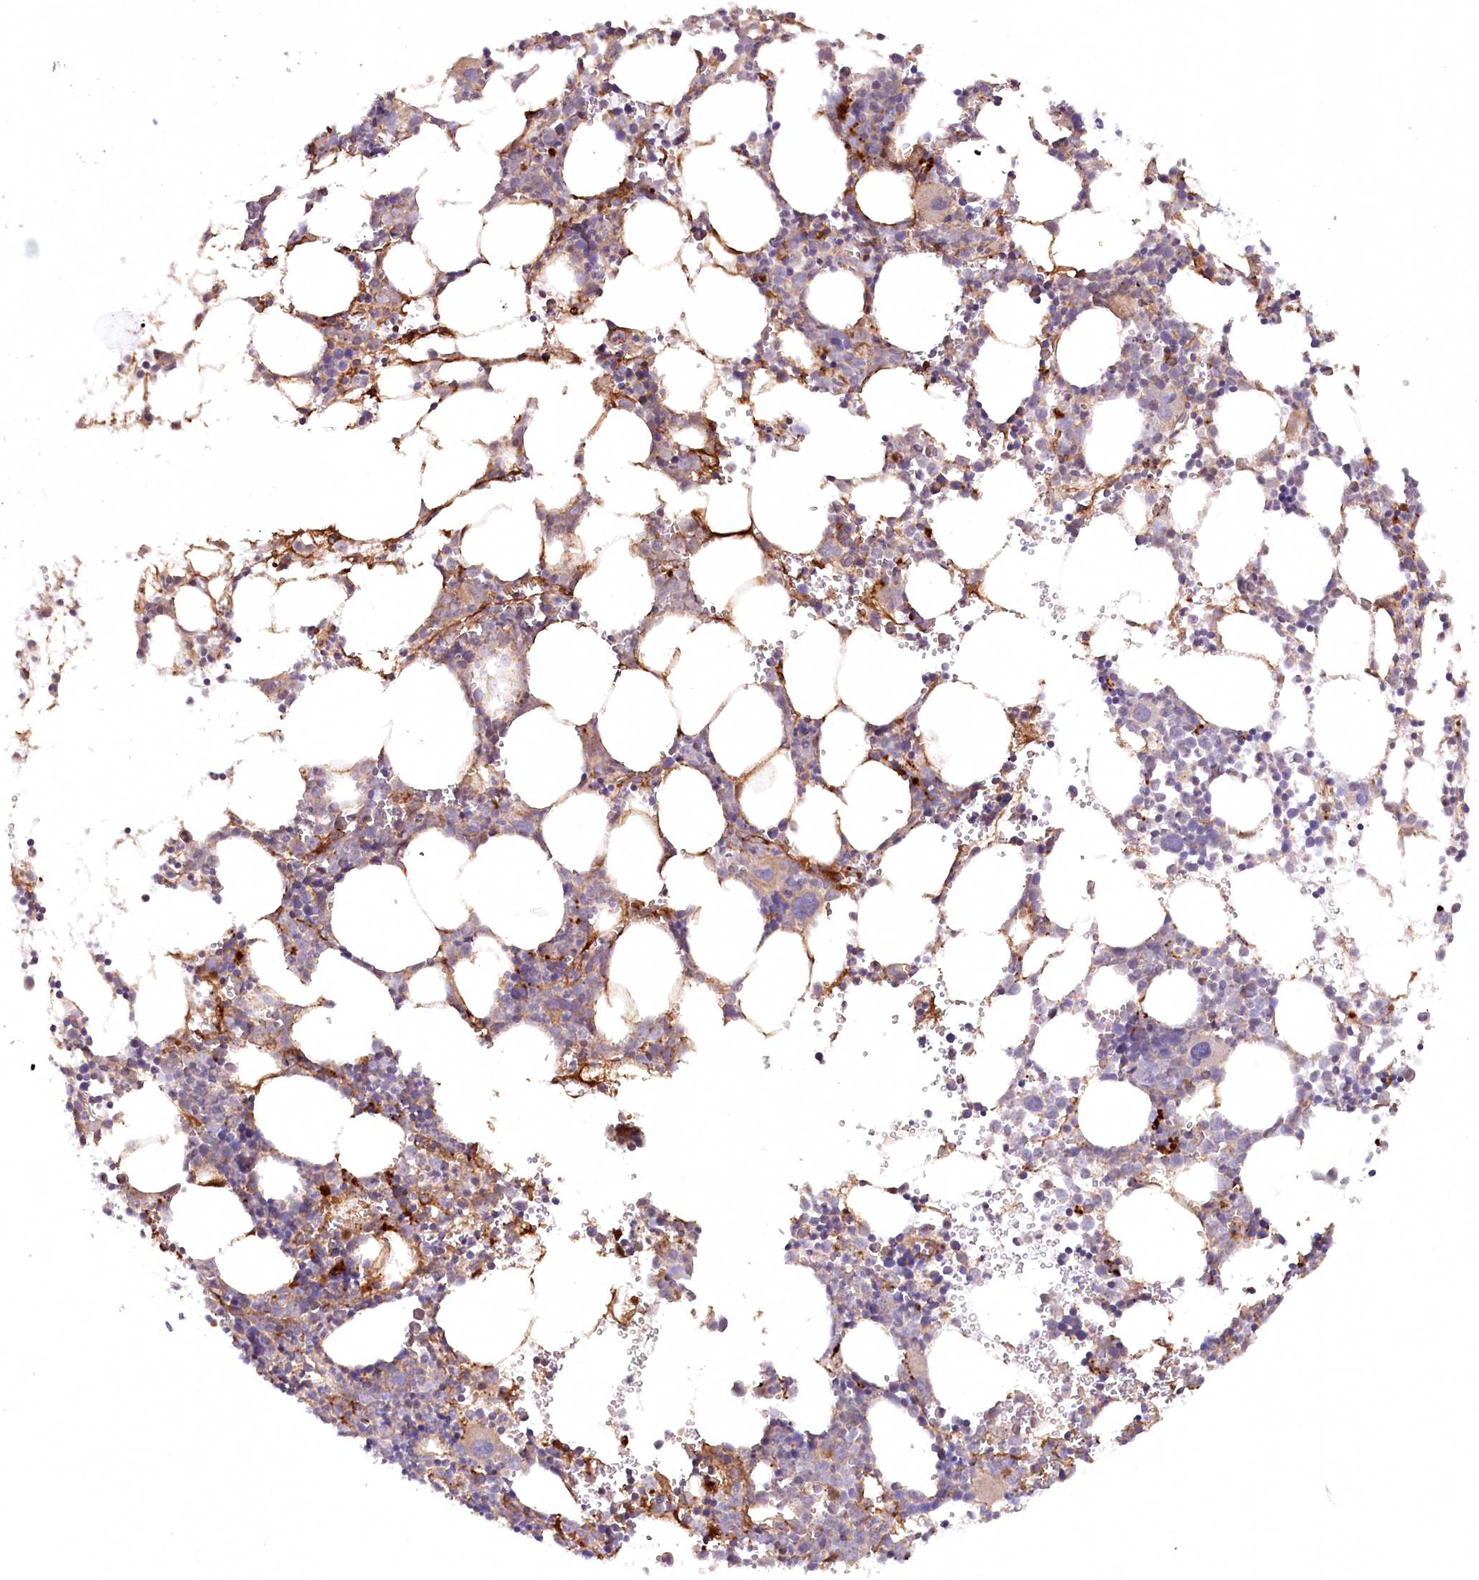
{"staining": {"intensity": "moderate", "quantity": "<25%", "location": "cytoplasmic/membranous"}, "tissue": "bone marrow", "cell_type": "Hematopoietic cells", "image_type": "normal", "snomed": [{"axis": "morphology", "description": "Normal tissue, NOS"}, {"axis": "topography", "description": "Bone marrow"}], "caption": "This is a histology image of immunohistochemistry (IHC) staining of normal bone marrow, which shows moderate expression in the cytoplasmic/membranous of hematopoietic cells.", "gene": "PSAPL1", "patient": {"sex": "female", "age": 89}}